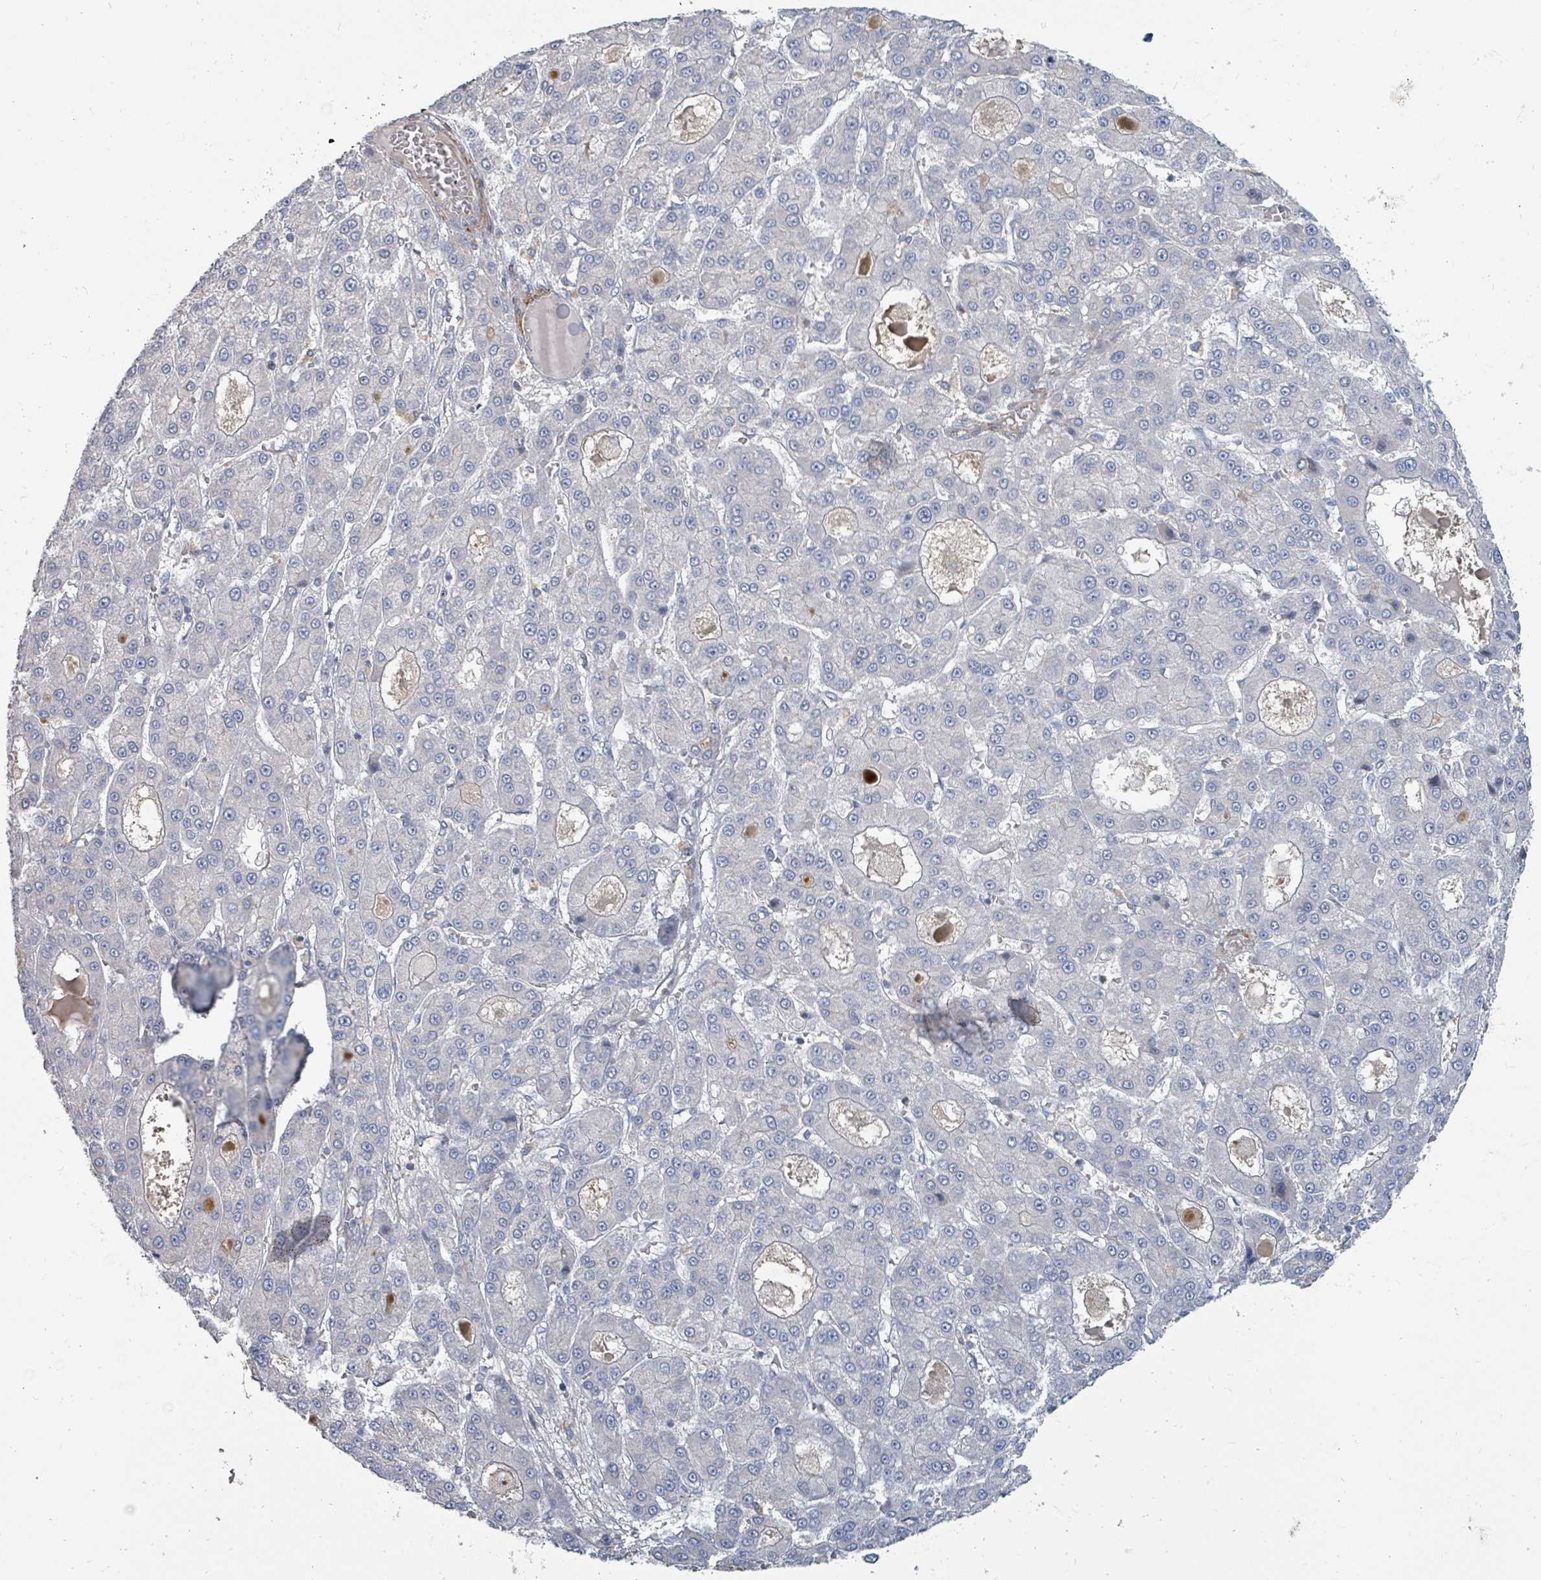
{"staining": {"intensity": "negative", "quantity": "none", "location": "none"}, "tissue": "liver cancer", "cell_type": "Tumor cells", "image_type": "cancer", "snomed": [{"axis": "morphology", "description": "Carcinoma, Hepatocellular, NOS"}, {"axis": "topography", "description": "Liver"}], "caption": "High power microscopy image of an immunohistochemistry (IHC) micrograph of liver cancer, revealing no significant positivity in tumor cells.", "gene": "ARGFX", "patient": {"sex": "male", "age": 70}}